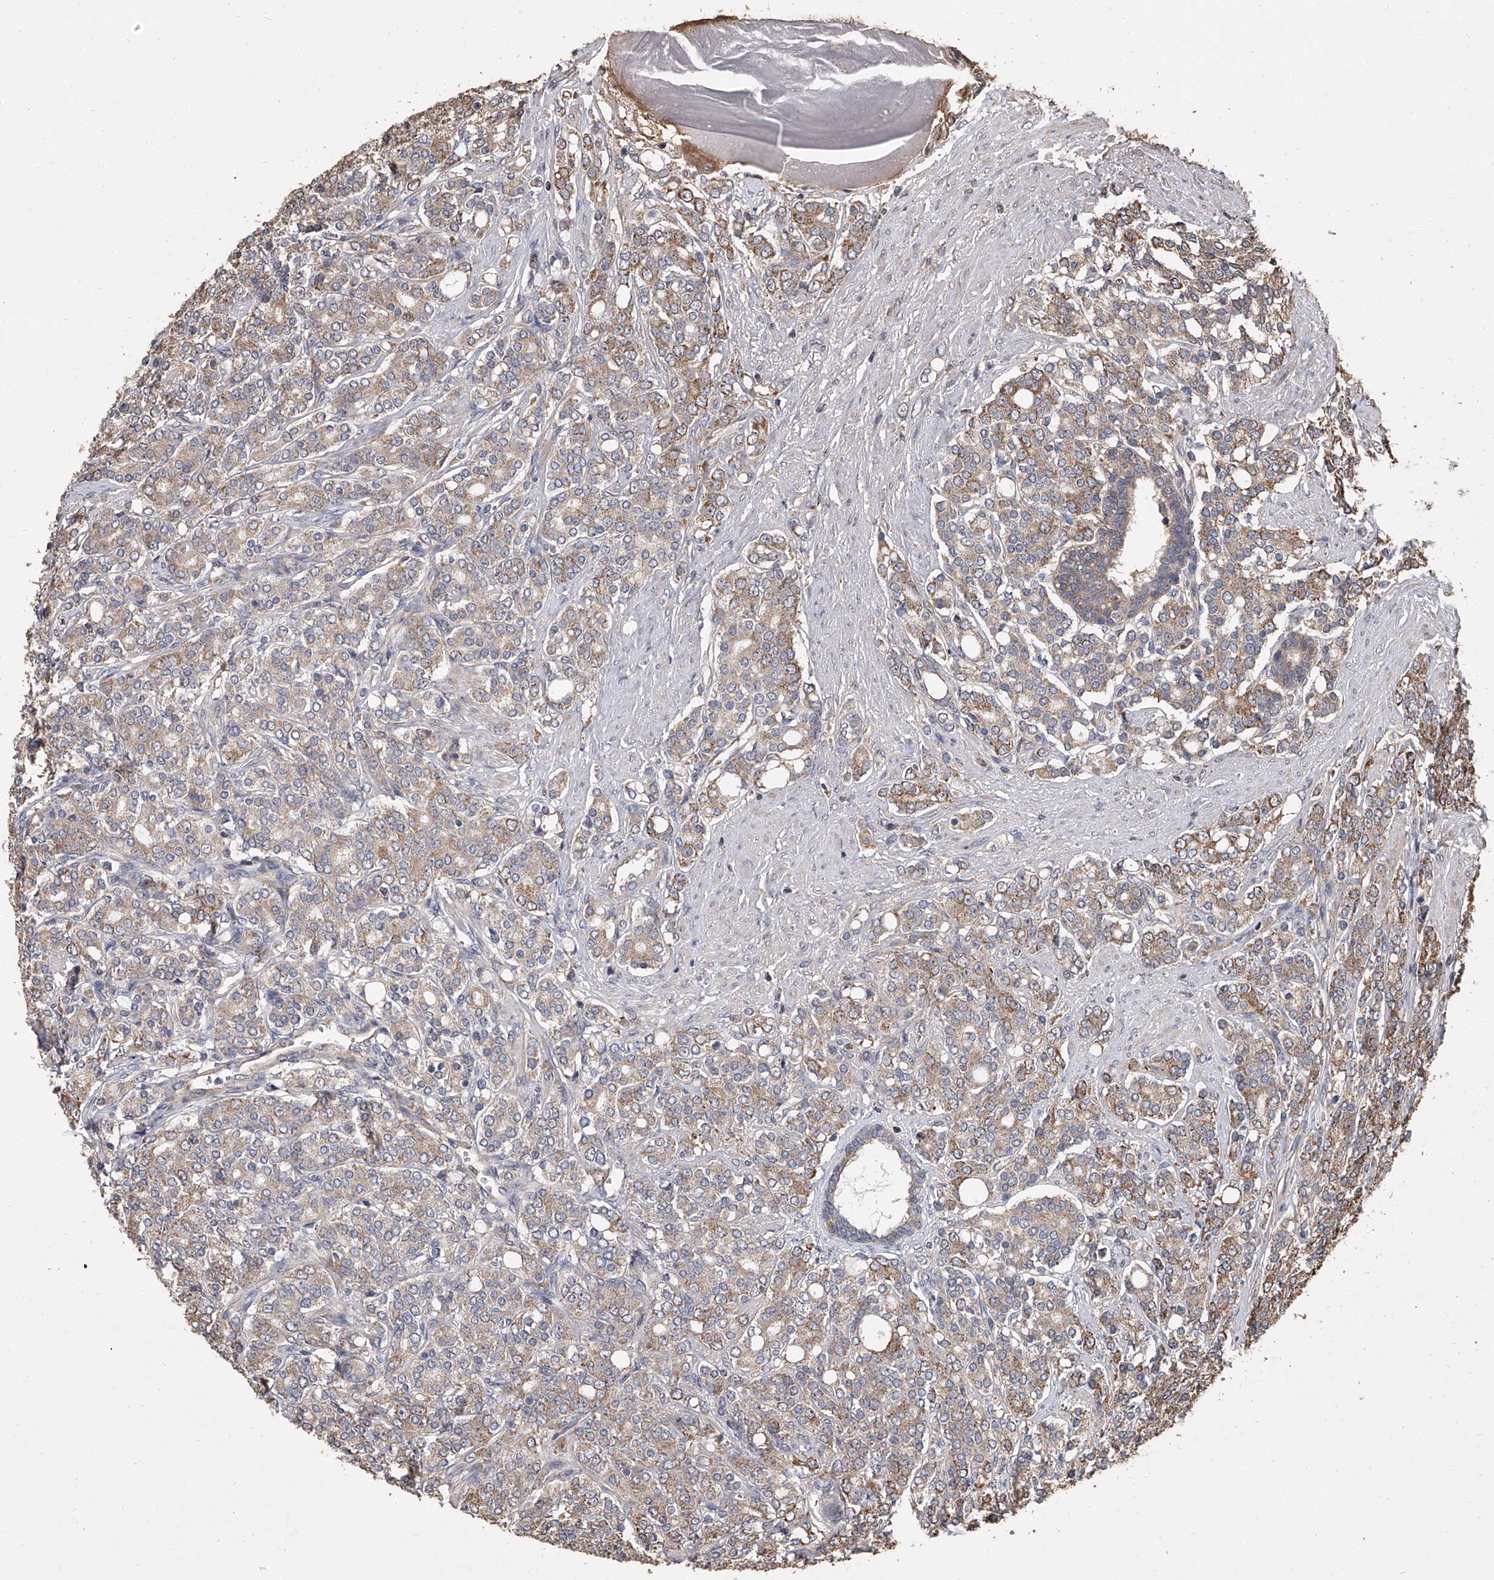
{"staining": {"intensity": "moderate", "quantity": ">75%", "location": "cytoplasmic/membranous"}, "tissue": "prostate cancer", "cell_type": "Tumor cells", "image_type": "cancer", "snomed": [{"axis": "morphology", "description": "Adenocarcinoma, High grade"}, {"axis": "topography", "description": "Prostate"}], "caption": "Tumor cells demonstrate medium levels of moderate cytoplasmic/membranous positivity in about >75% of cells in human prostate cancer (adenocarcinoma (high-grade)).", "gene": "LTV1", "patient": {"sex": "male", "age": 62}}